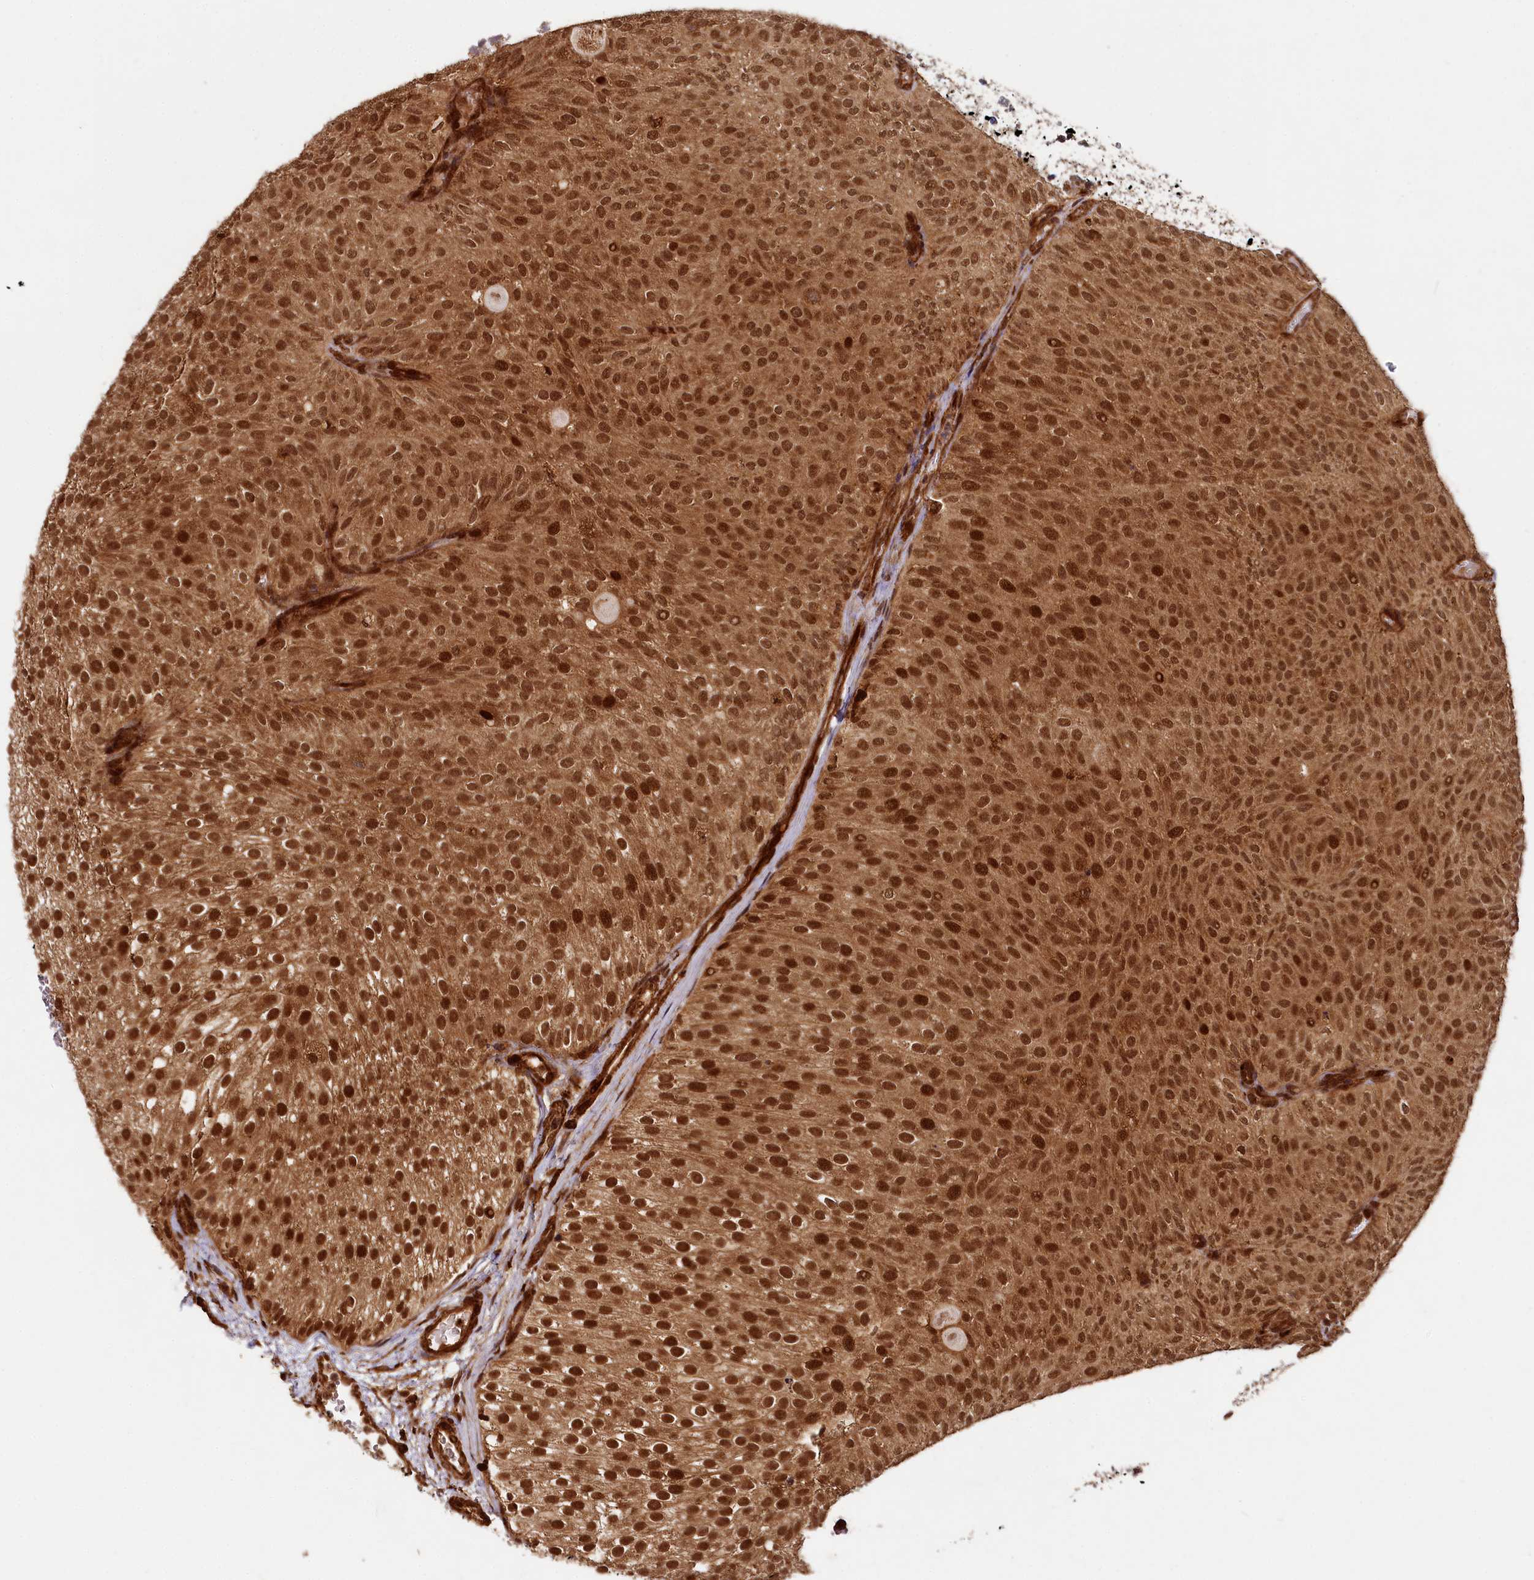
{"staining": {"intensity": "strong", "quantity": ">75%", "location": "cytoplasmic/membranous,nuclear"}, "tissue": "urothelial cancer", "cell_type": "Tumor cells", "image_type": "cancer", "snomed": [{"axis": "morphology", "description": "Urothelial carcinoma, Low grade"}, {"axis": "topography", "description": "Urinary bladder"}], "caption": "High-magnification brightfield microscopy of urothelial cancer stained with DAB (3,3'-diaminobenzidine) (brown) and counterstained with hematoxylin (blue). tumor cells exhibit strong cytoplasmic/membranous and nuclear positivity is seen in about>75% of cells.", "gene": "TRIM23", "patient": {"sex": "male", "age": 78}}